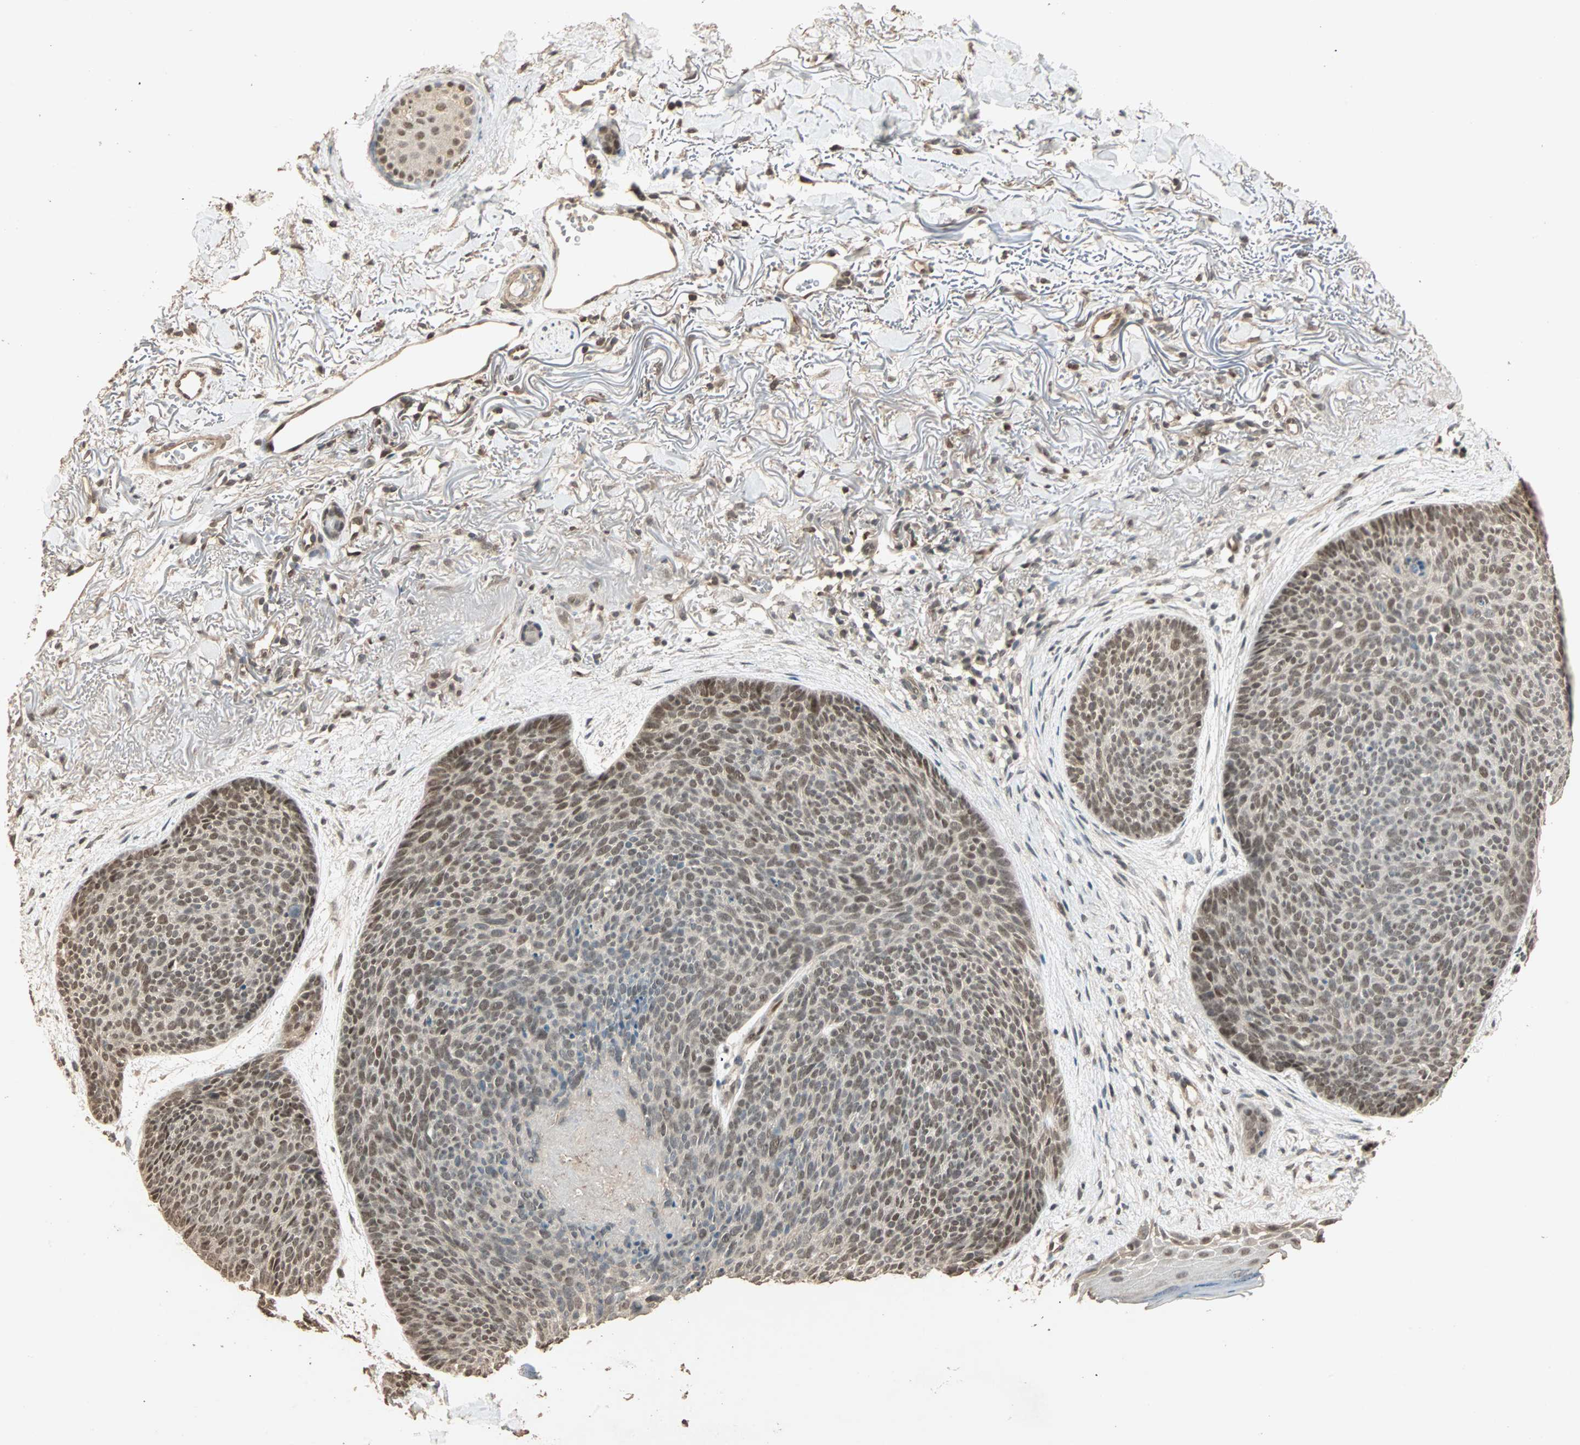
{"staining": {"intensity": "moderate", "quantity": ">75%", "location": "cytoplasmic/membranous,nuclear"}, "tissue": "skin cancer", "cell_type": "Tumor cells", "image_type": "cancer", "snomed": [{"axis": "morphology", "description": "Normal tissue, NOS"}, {"axis": "morphology", "description": "Basal cell carcinoma"}, {"axis": "topography", "description": "Skin"}], "caption": "A photomicrograph showing moderate cytoplasmic/membranous and nuclear positivity in approximately >75% of tumor cells in skin cancer, as visualized by brown immunohistochemical staining.", "gene": "ZBTB33", "patient": {"sex": "female", "age": 70}}